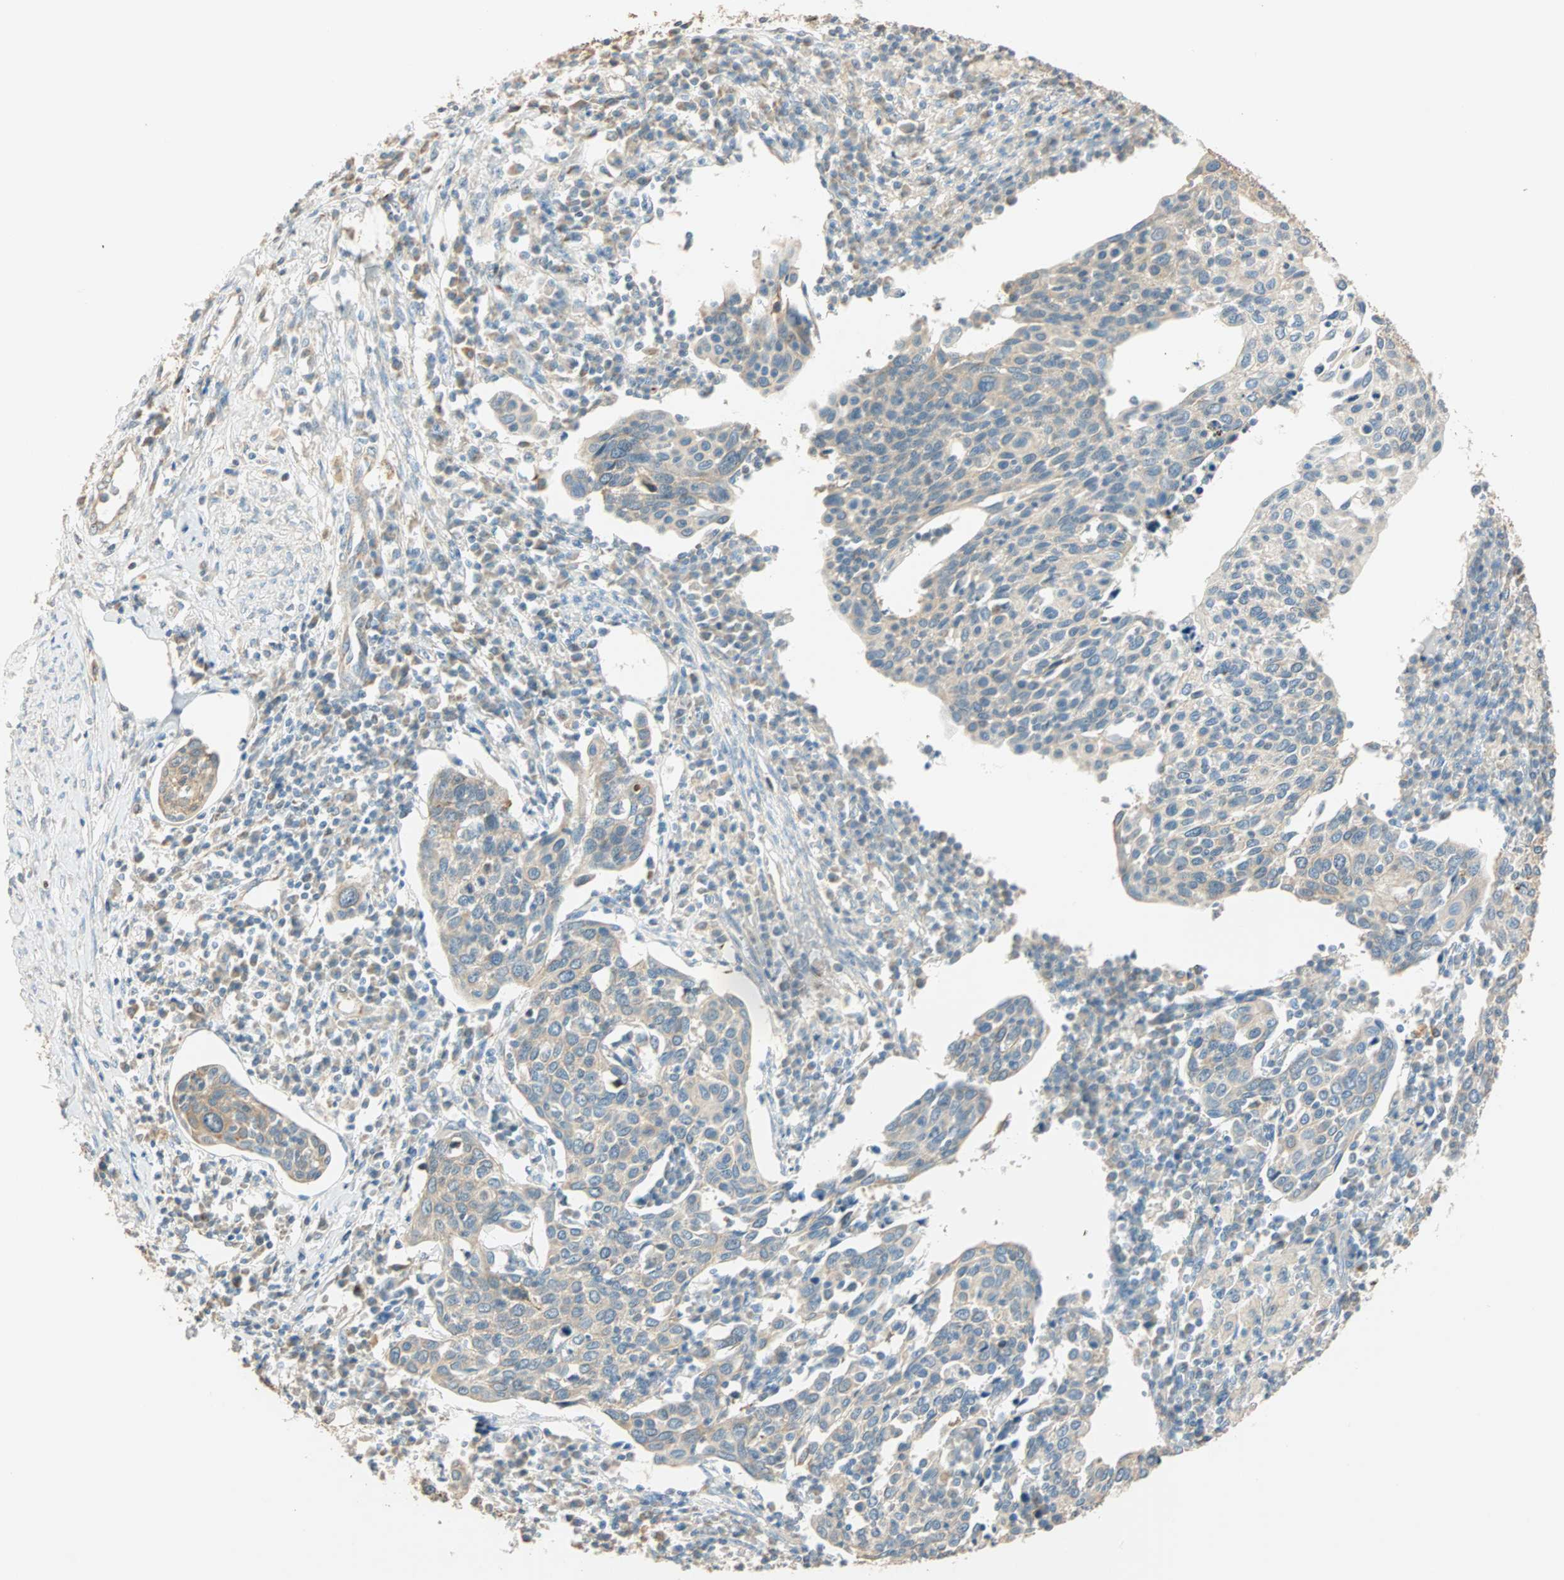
{"staining": {"intensity": "weak", "quantity": "25%-75%", "location": "cytoplasmic/membranous"}, "tissue": "cervical cancer", "cell_type": "Tumor cells", "image_type": "cancer", "snomed": [{"axis": "morphology", "description": "Squamous cell carcinoma, NOS"}, {"axis": "topography", "description": "Cervix"}], "caption": "The photomicrograph reveals a brown stain indicating the presence of a protein in the cytoplasmic/membranous of tumor cells in cervical cancer (squamous cell carcinoma).", "gene": "RAD18", "patient": {"sex": "female", "age": 40}}